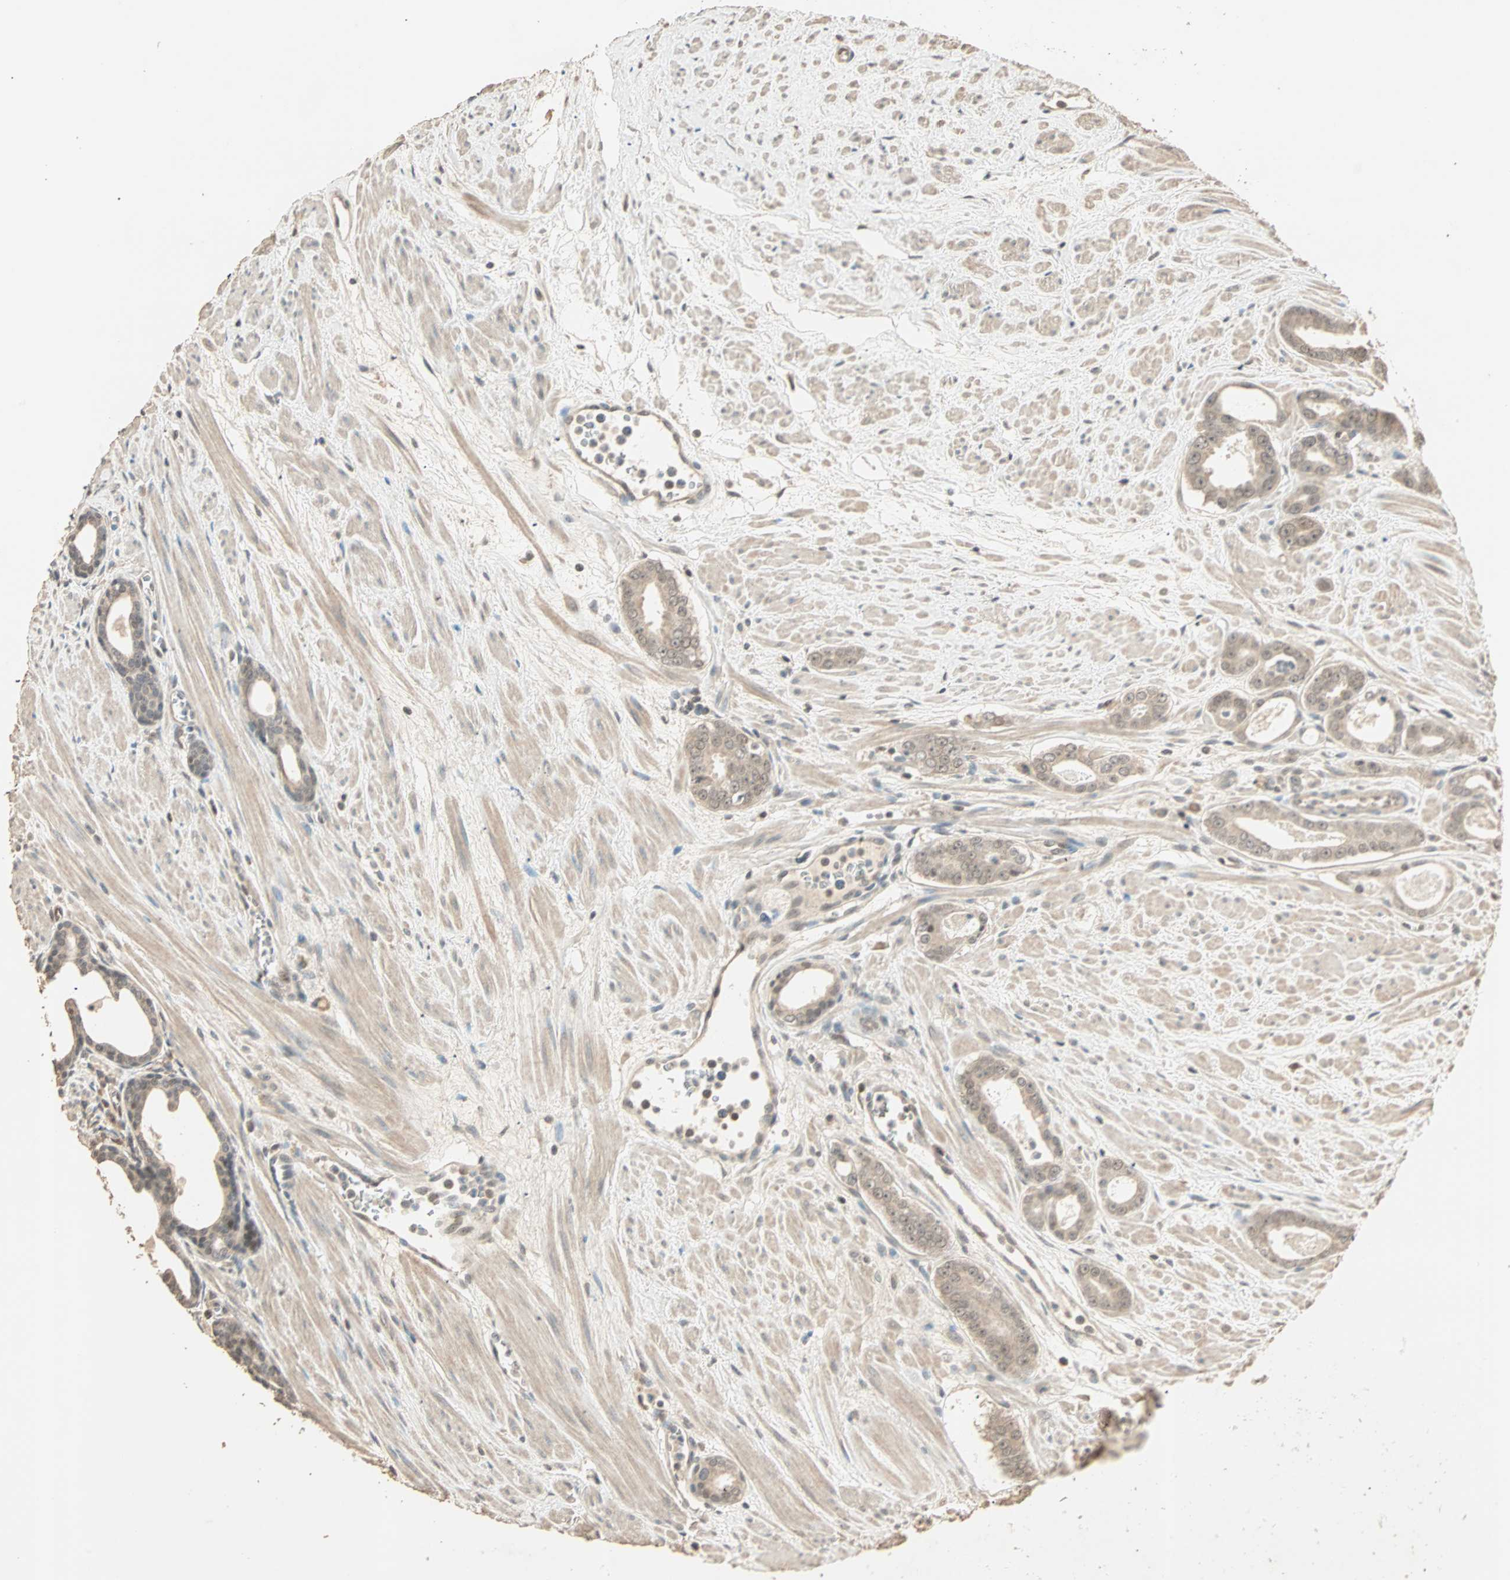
{"staining": {"intensity": "moderate", "quantity": ">75%", "location": "cytoplasmic/membranous,nuclear"}, "tissue": "prostate cancer", "cell_type": "Tumor cells", "image_type": "cancer", "snomed": [{"axis": "morphology", "description": "Adenocarcinoma, Low grade"}, {"axis": "topography", "description": "Prostate"}], "caption": "DAB (3,3'-diaminobenzidine) immunohistochemical staining of prostate adenocarcinoma (low-grade) reveals moderate cytoplasmic/membranous and nuclear protein staining in approximately >75% of tumor cells.", "gene": "ZBTB33", "patient": {"sex": "male", "age": 57}}